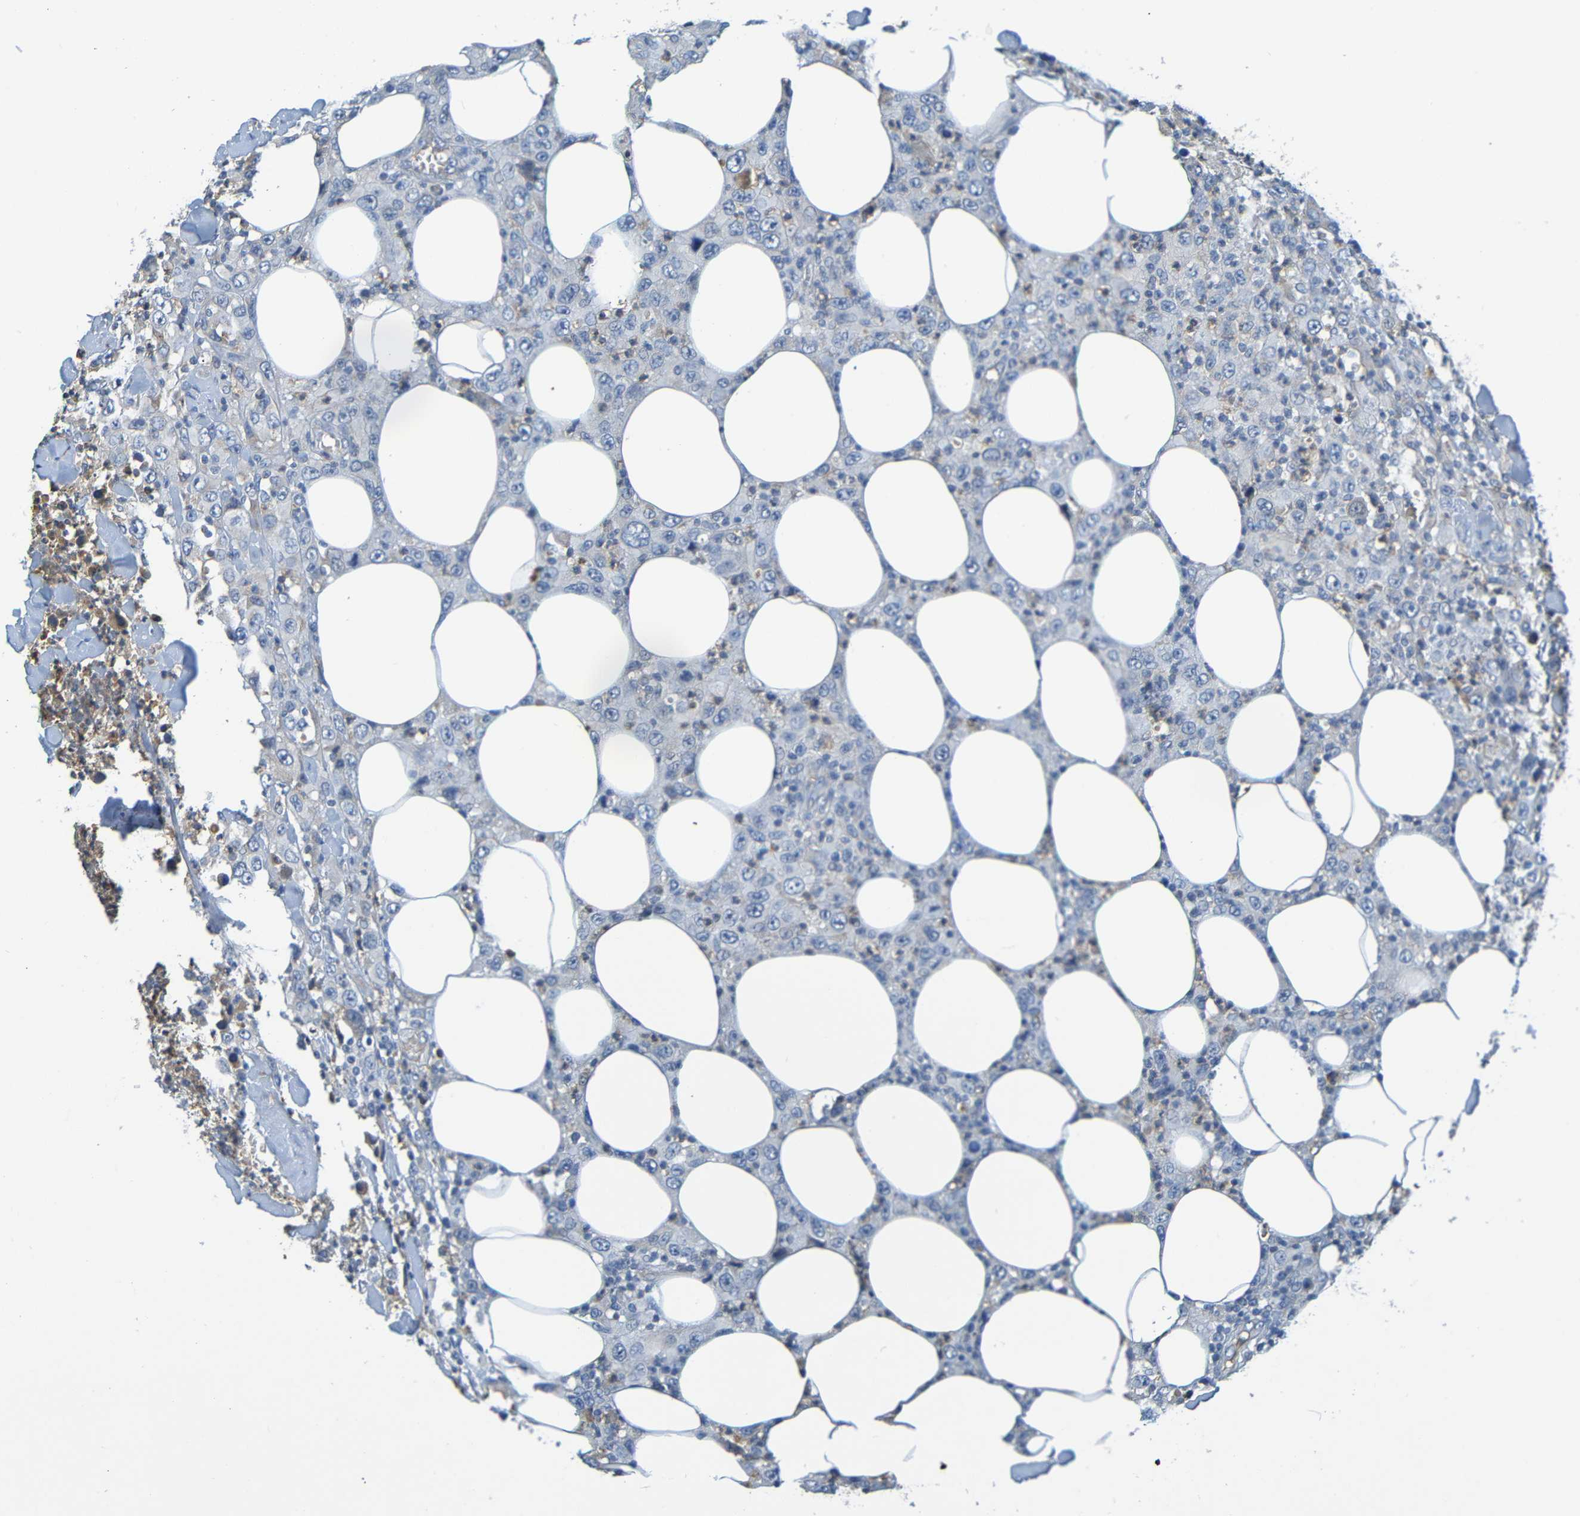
{"staining": {"intensity": "negative", "quantity": "none", "location": "none"}, "tissue": "thyroid cancer", "cell_type": "Tumor cells", "image_type": "cancer", "snomed": [{"axis": "morphology", "description": "Carcinoma, NOS"}, {"axis": "topography", "description": "Thyroid gland"}], "caption": "The IHC histopathology image has no significant expression in tumor cells of thyroid carcinoma tissue.", "gene": "C1QA", "patient": {"sex": "female", "age": 77}}